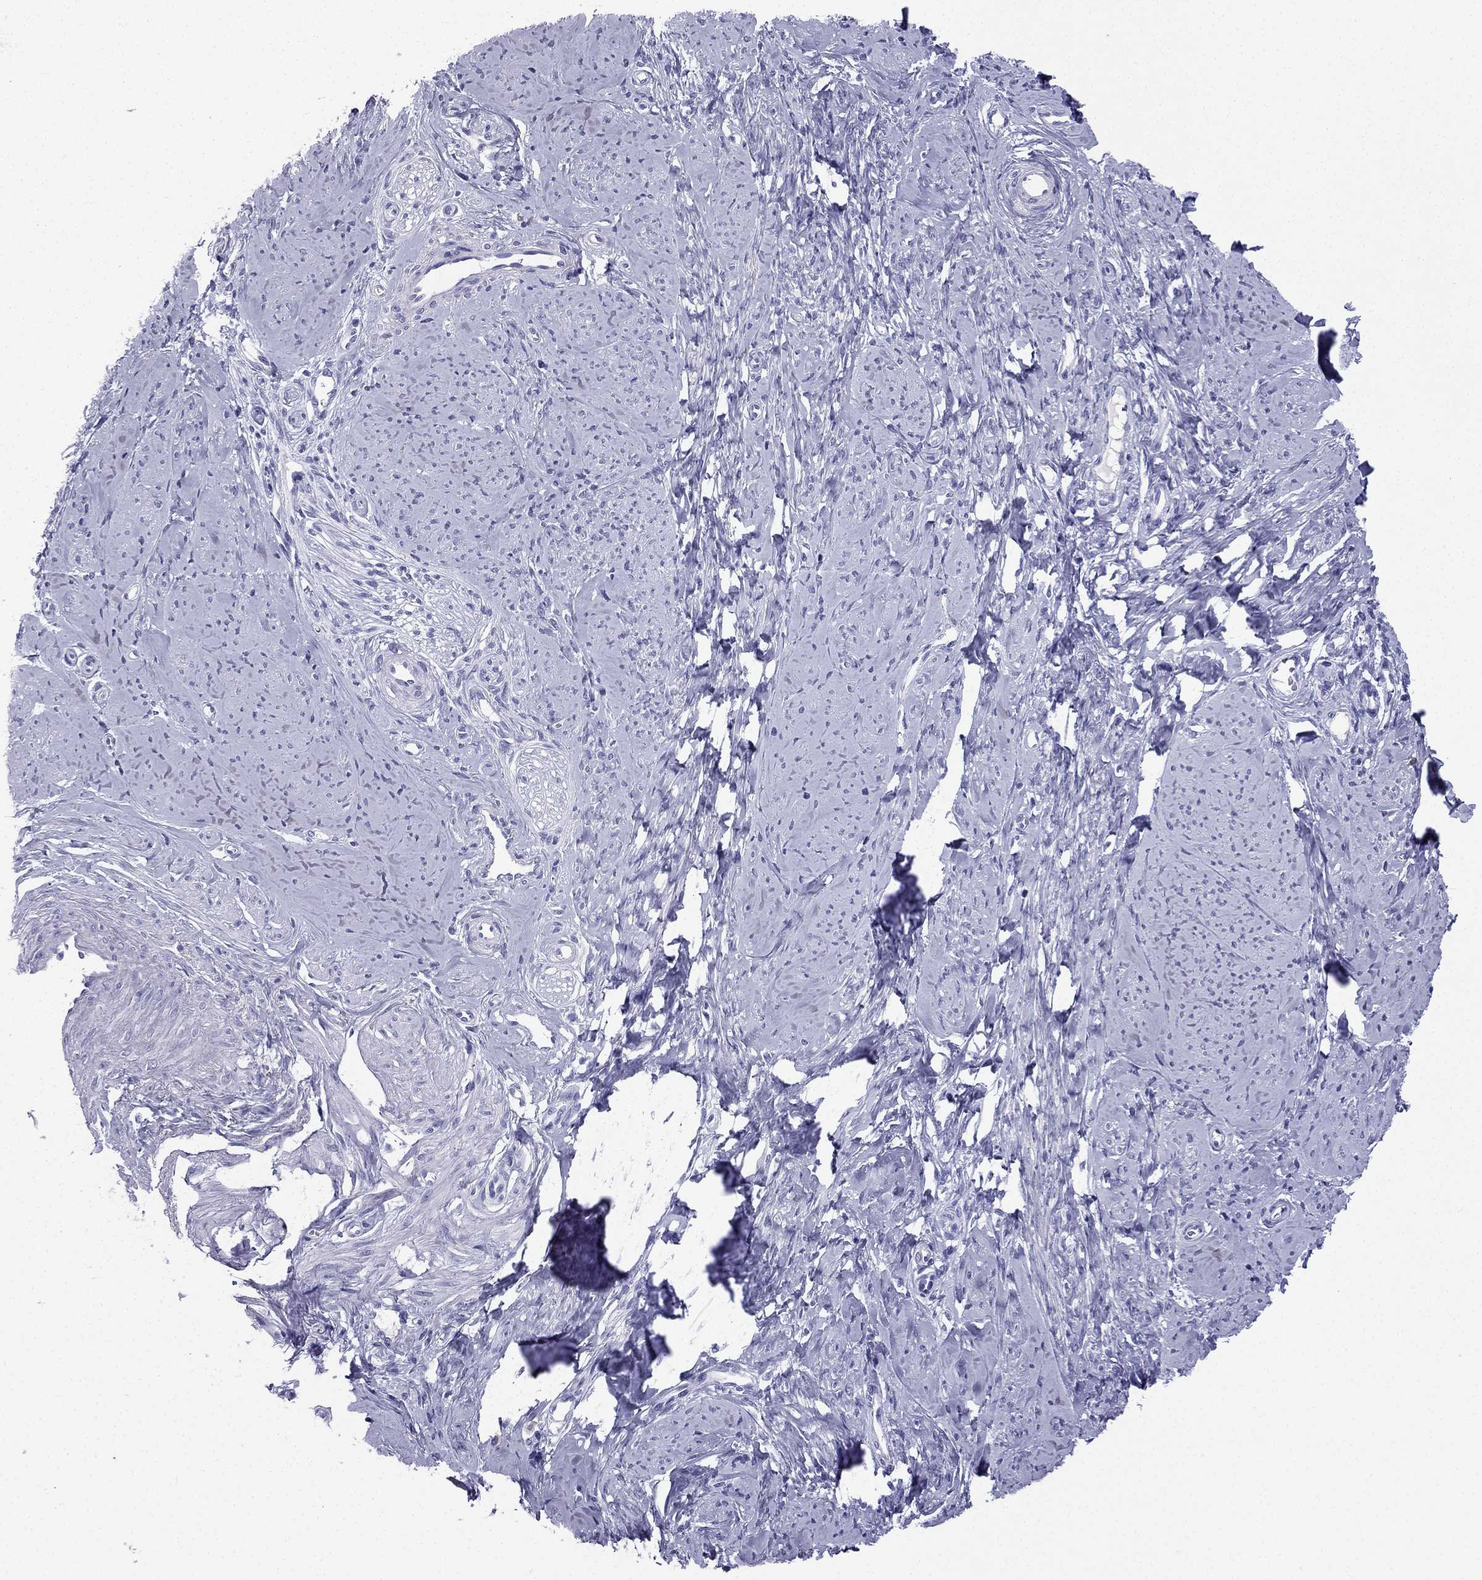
{"staining": {"intensity": "negative", "quantity": "none", "location": "none"}, "tissue": "smooth muscle", "cell_type": "Smooth muscle cells", "image_type": "normal", "snomed": [{"axis": "morphology", "description": "Normal tissue, NOS"}, {"axis": "topography", "description": "Smooth muscle"}], "caption": "An immunohistochemistry histopathology image of unremarkable smooth muscle is shown. There is no staining in smooth muscle cells of smooth muscle. Nuclei are stained in blue.", "gene": "NPTX1", "patient": {"sex": "female", "age": 48}}